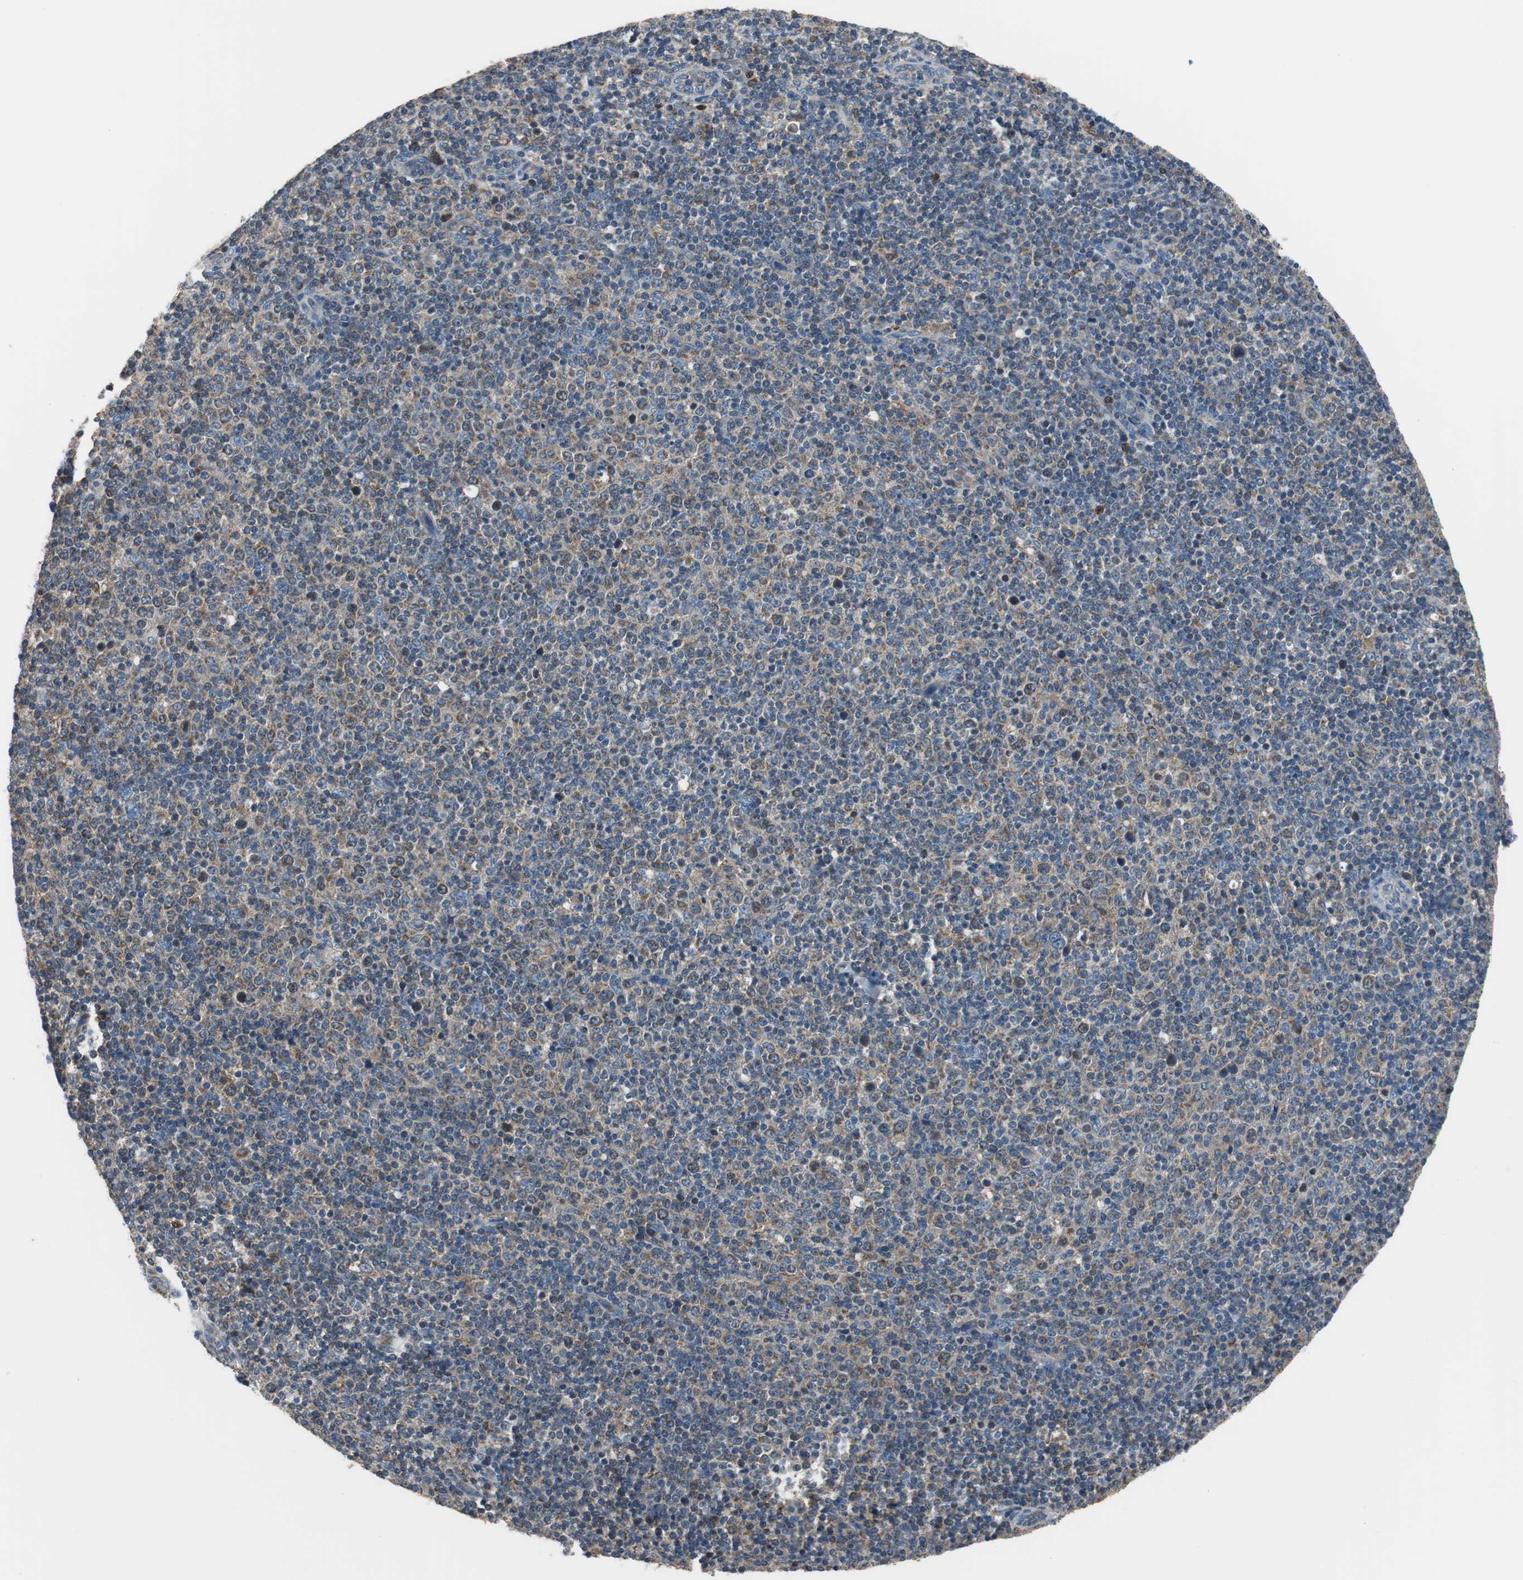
{"staining": {"intensity": "weak", "quantity": ">75%", "location": "cytoplasmic/membranous"}, "tissue": "lymphoma", "cell_type": "Tumor cells", "image_type": "cancer", "snomed": [{"axis": "morphology", "description": "Malignant lymphoma, non-Hodgkin's type, Low grade"}, {"axis": "topography", "description": "Lymph node"}], "caption": "Immunohistochemistry of lymphoma shows low levels of weak cytoplasmic/membranous staining in approximately >75% of tumor cells.", "gene": "PI4KB", "patient": {"sex": "male", "age": 70}}